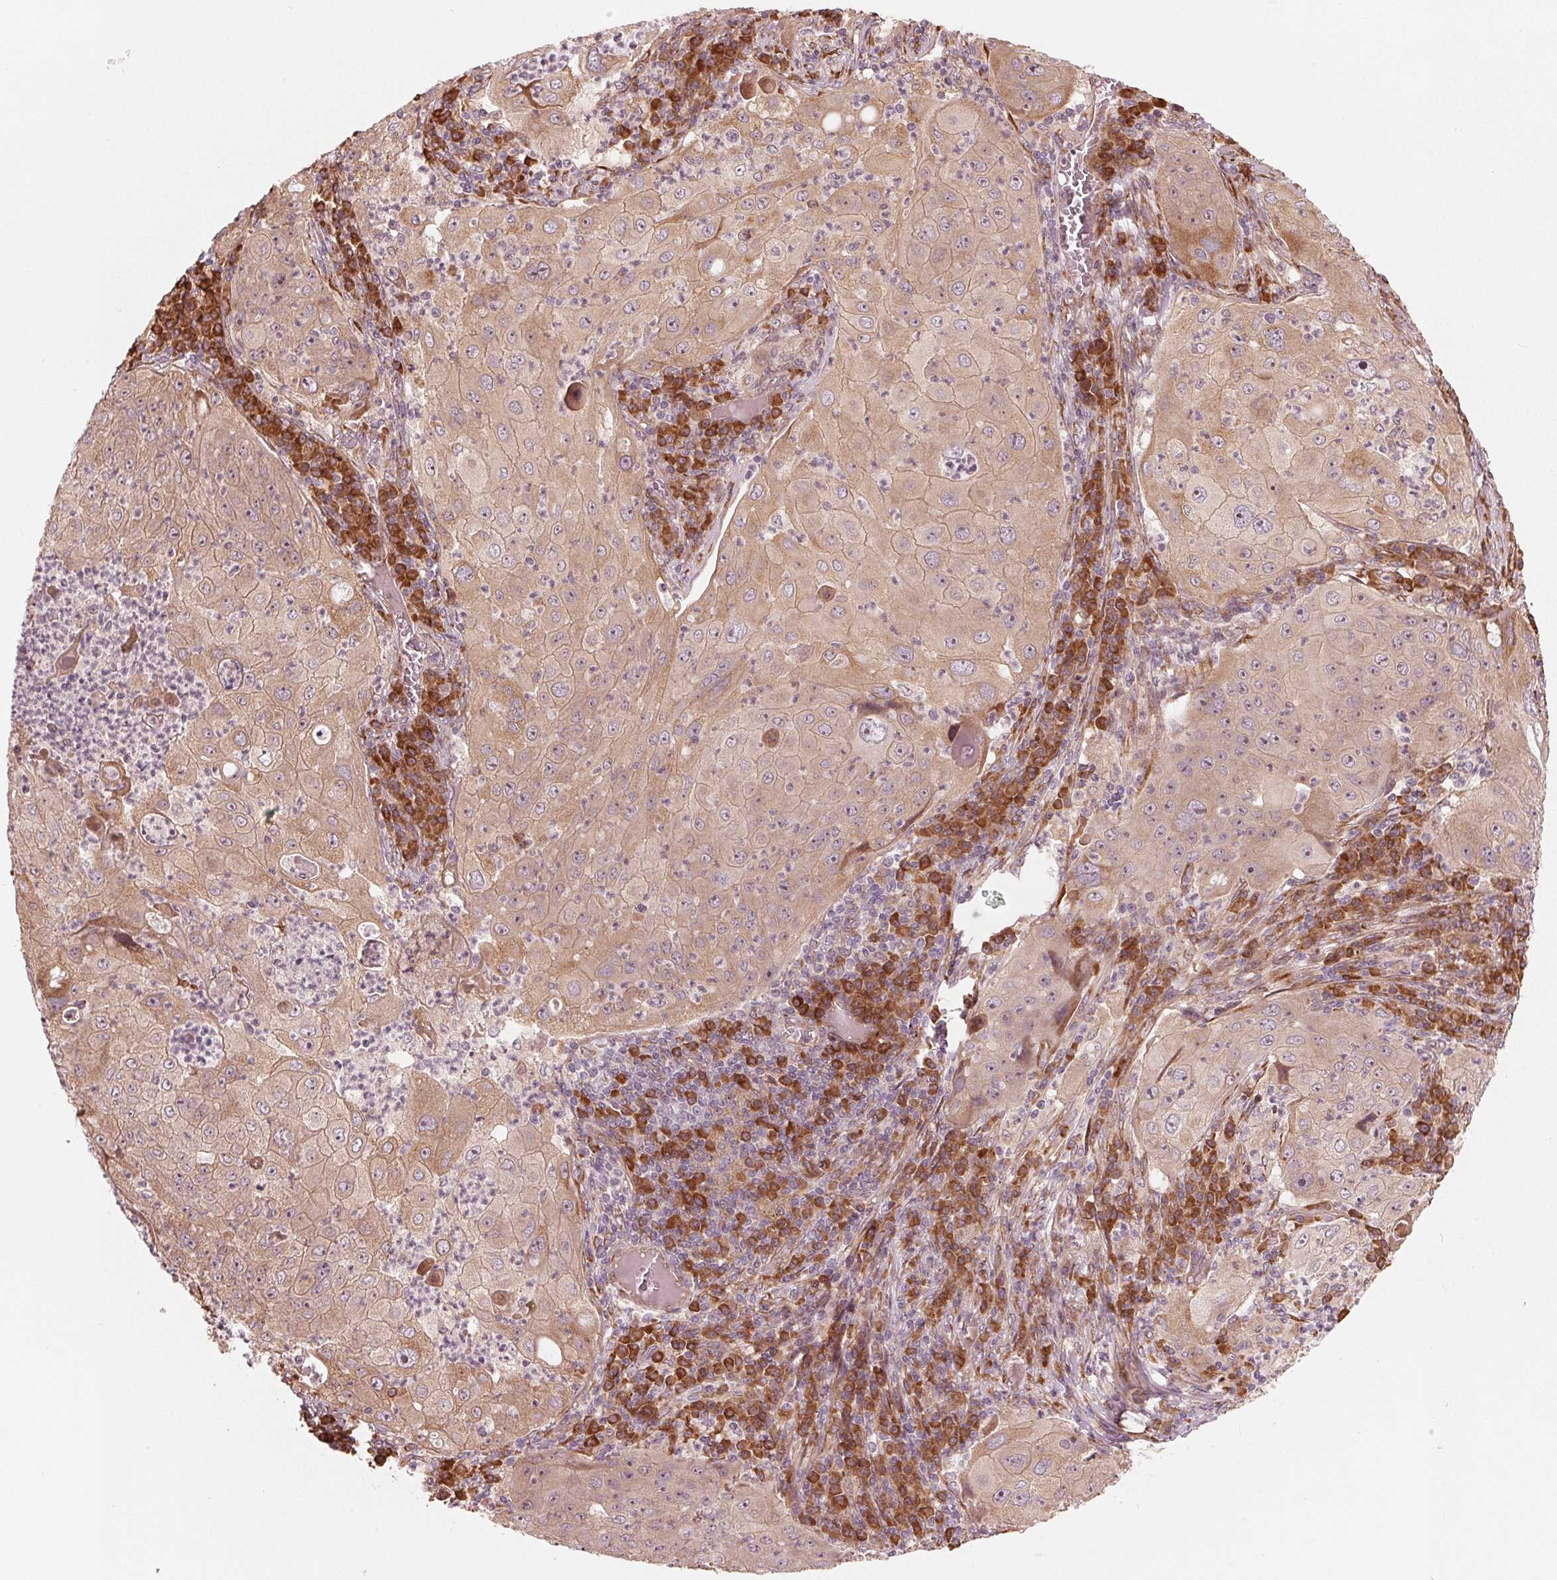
{"staining": {"intensity": "weak", "quantity": ">75%", "location": "cytoplasmic/membranous"}, "tissue": "lung cancer", "cell_type": "Tumor cells", "image_type": "cancer", "snomed": [{"axis": "morphology", "description": "Squamous cell carcinoma, NOS"}, {"axis": "topography", "description": "Lung"}], "caption": "This histopathology image reveals lung cancer (squamous cell carcinoma) stained with immunohistochemistry (IHC) to label a protein in brown. The cytoplasmic/membranous of tumor cells show weak positivity for the protein. Nuclei are counter-stained blue.", "gene": "CMIP", "patient": {"sex": "female", "age": 59}}